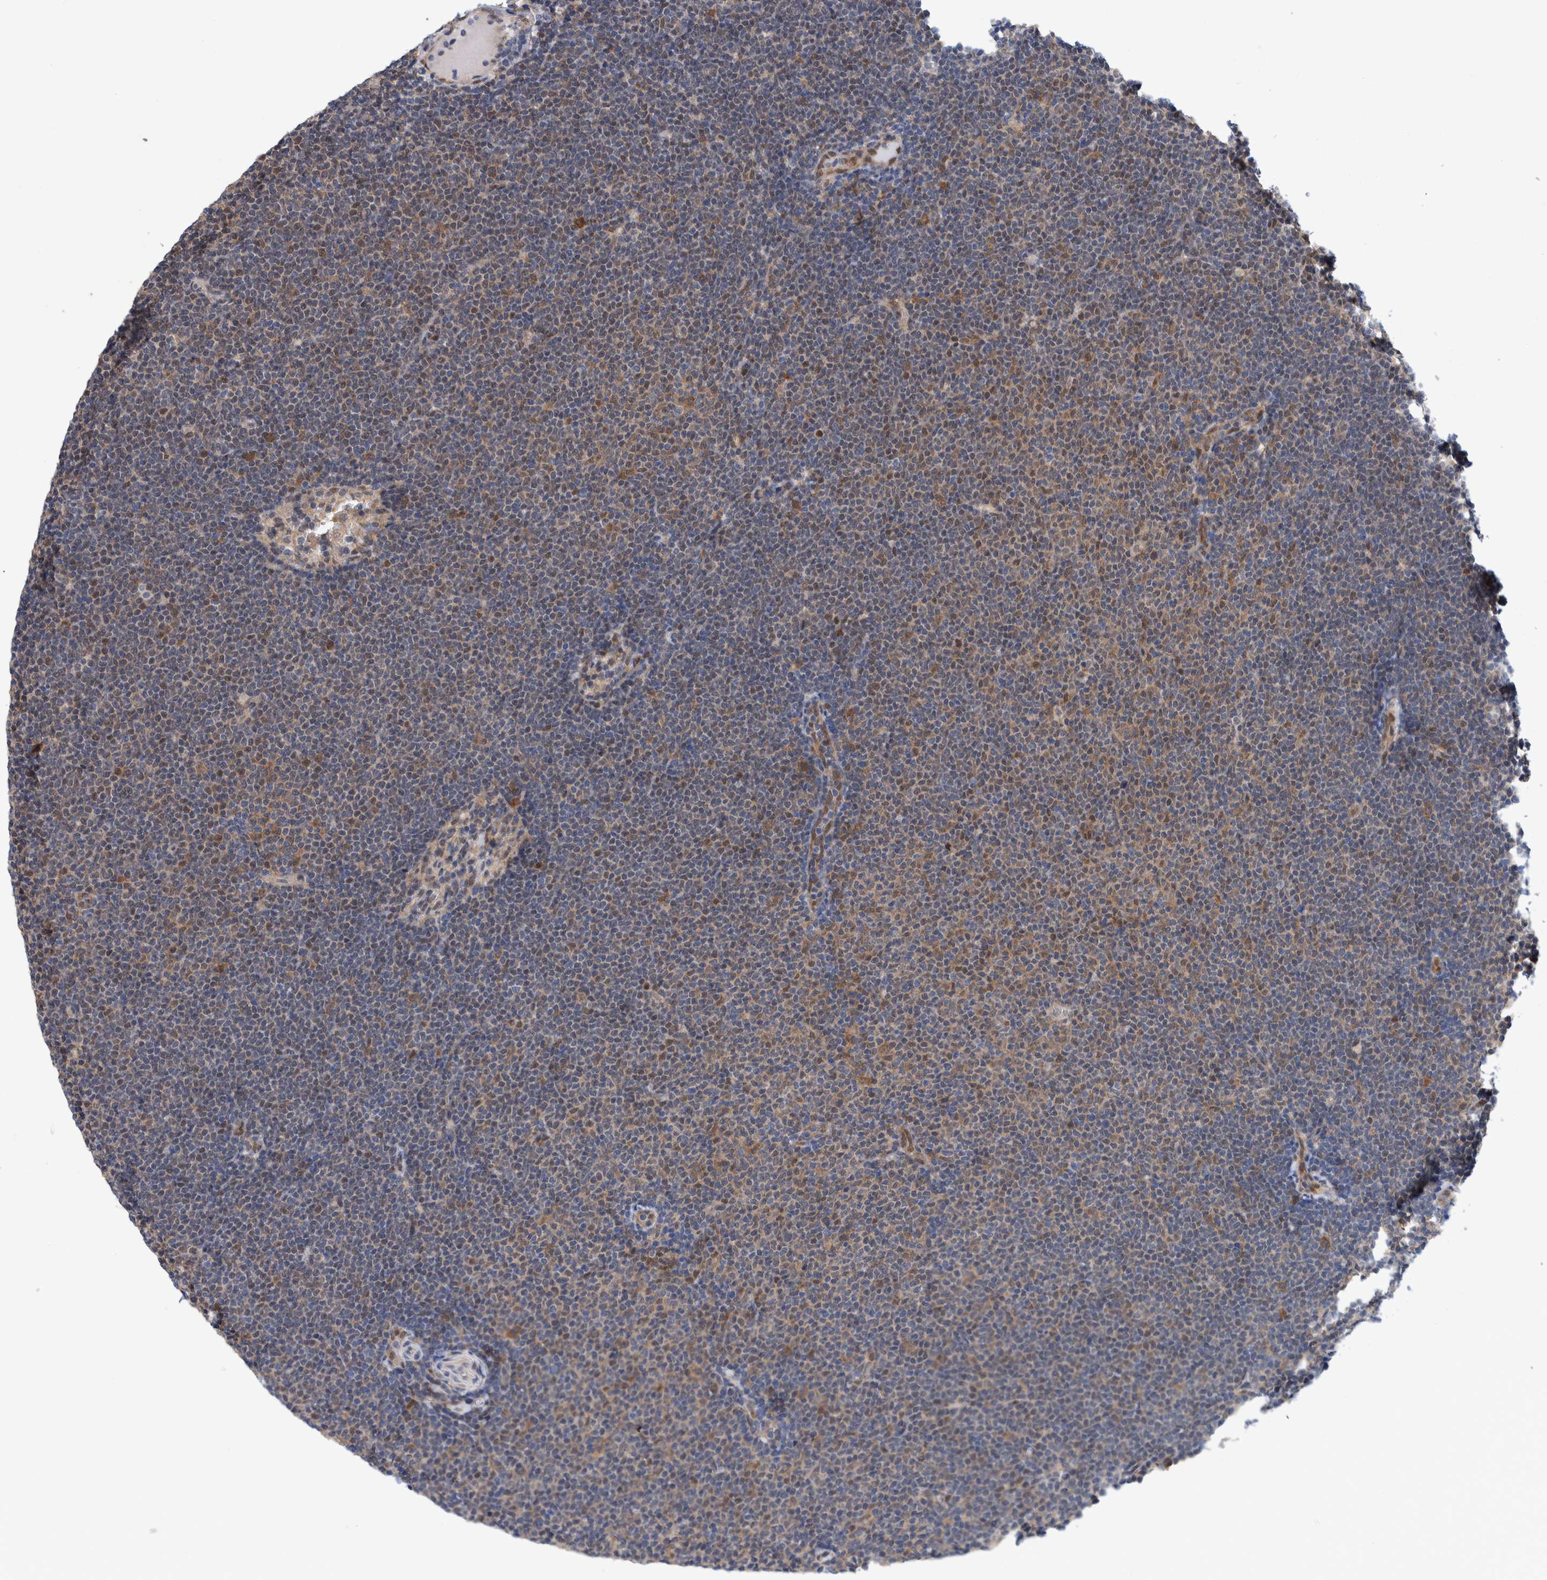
{"staining": {"intensity": "moderate", "quantity": "<25%", "location": "cytoplasmic/membranous"}, "tissue": "lymphoma", "cell_type": "Tumor cells", "image_type": "cancer", "snomed": [{"axis": "morphology", "description": "Malignant lymphoma, non-Hodgkin's type, Low grade"}, {"axis": "topography", "description": "Lymph node"}], "caption": "A micrograph showing moderate cytoplasmic/membranous expression in about <25% of tumor cells in lymphoma, as visualized by brown immunohistochemical staining.", "gene": "PFAS", "patient": {"sex": "female", "age": 53}}